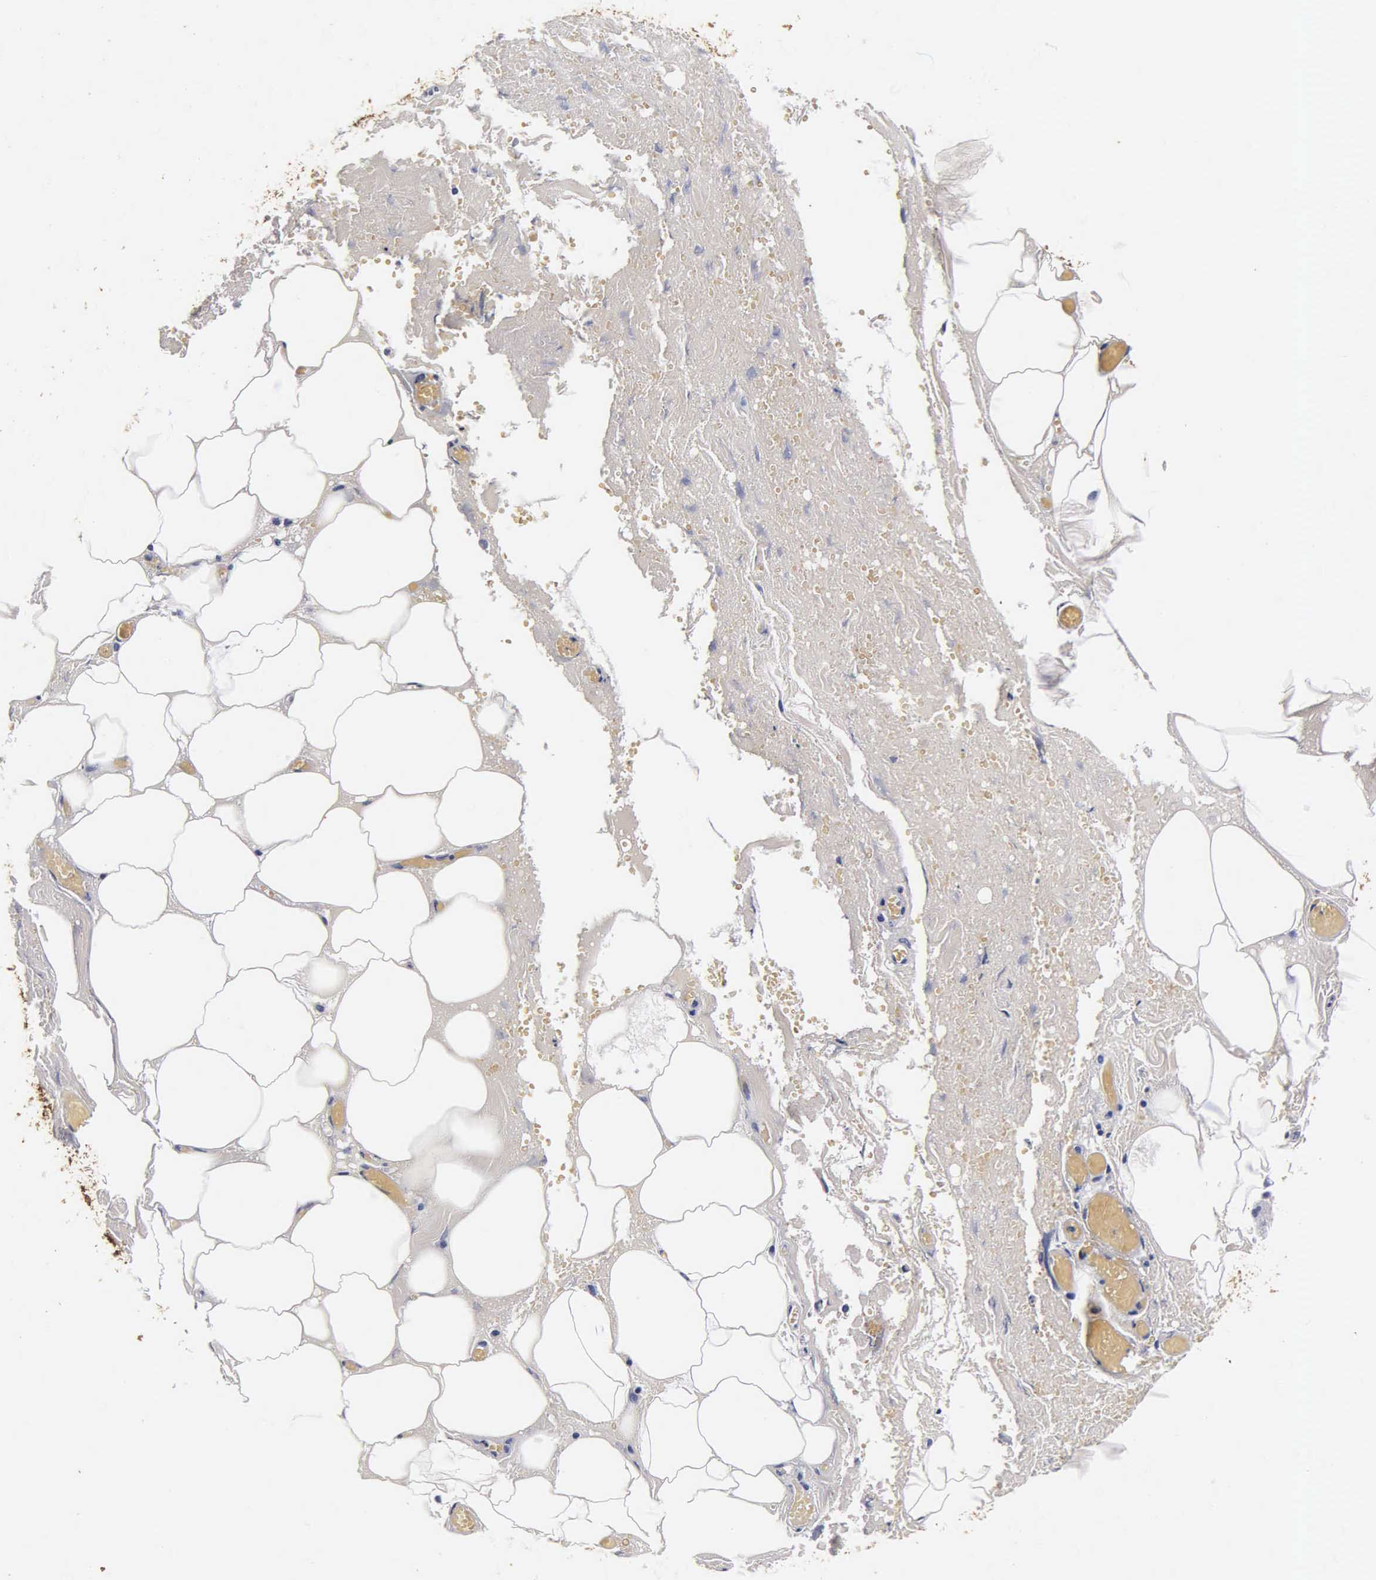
{"staining": {"intensity": "negative", "quantity": "none", "location": "none"}, "tissue": "smooth muscle", "cell_type": "Smooth muscle cells", "image_type": "normal", "snomed": [{"axis": "morphology", "description": "Normal tissue, NOS"}, {"axis": "topography", "description": "Uterus"}], "caption": "Smooth muscle cells show no significant protein staining in benign smooth muscle. (Brightfield microscopy of DAB immunohistochemistry at high magnification).", "gene": "MB", "patient": {"sex": "female", "age": 56}}